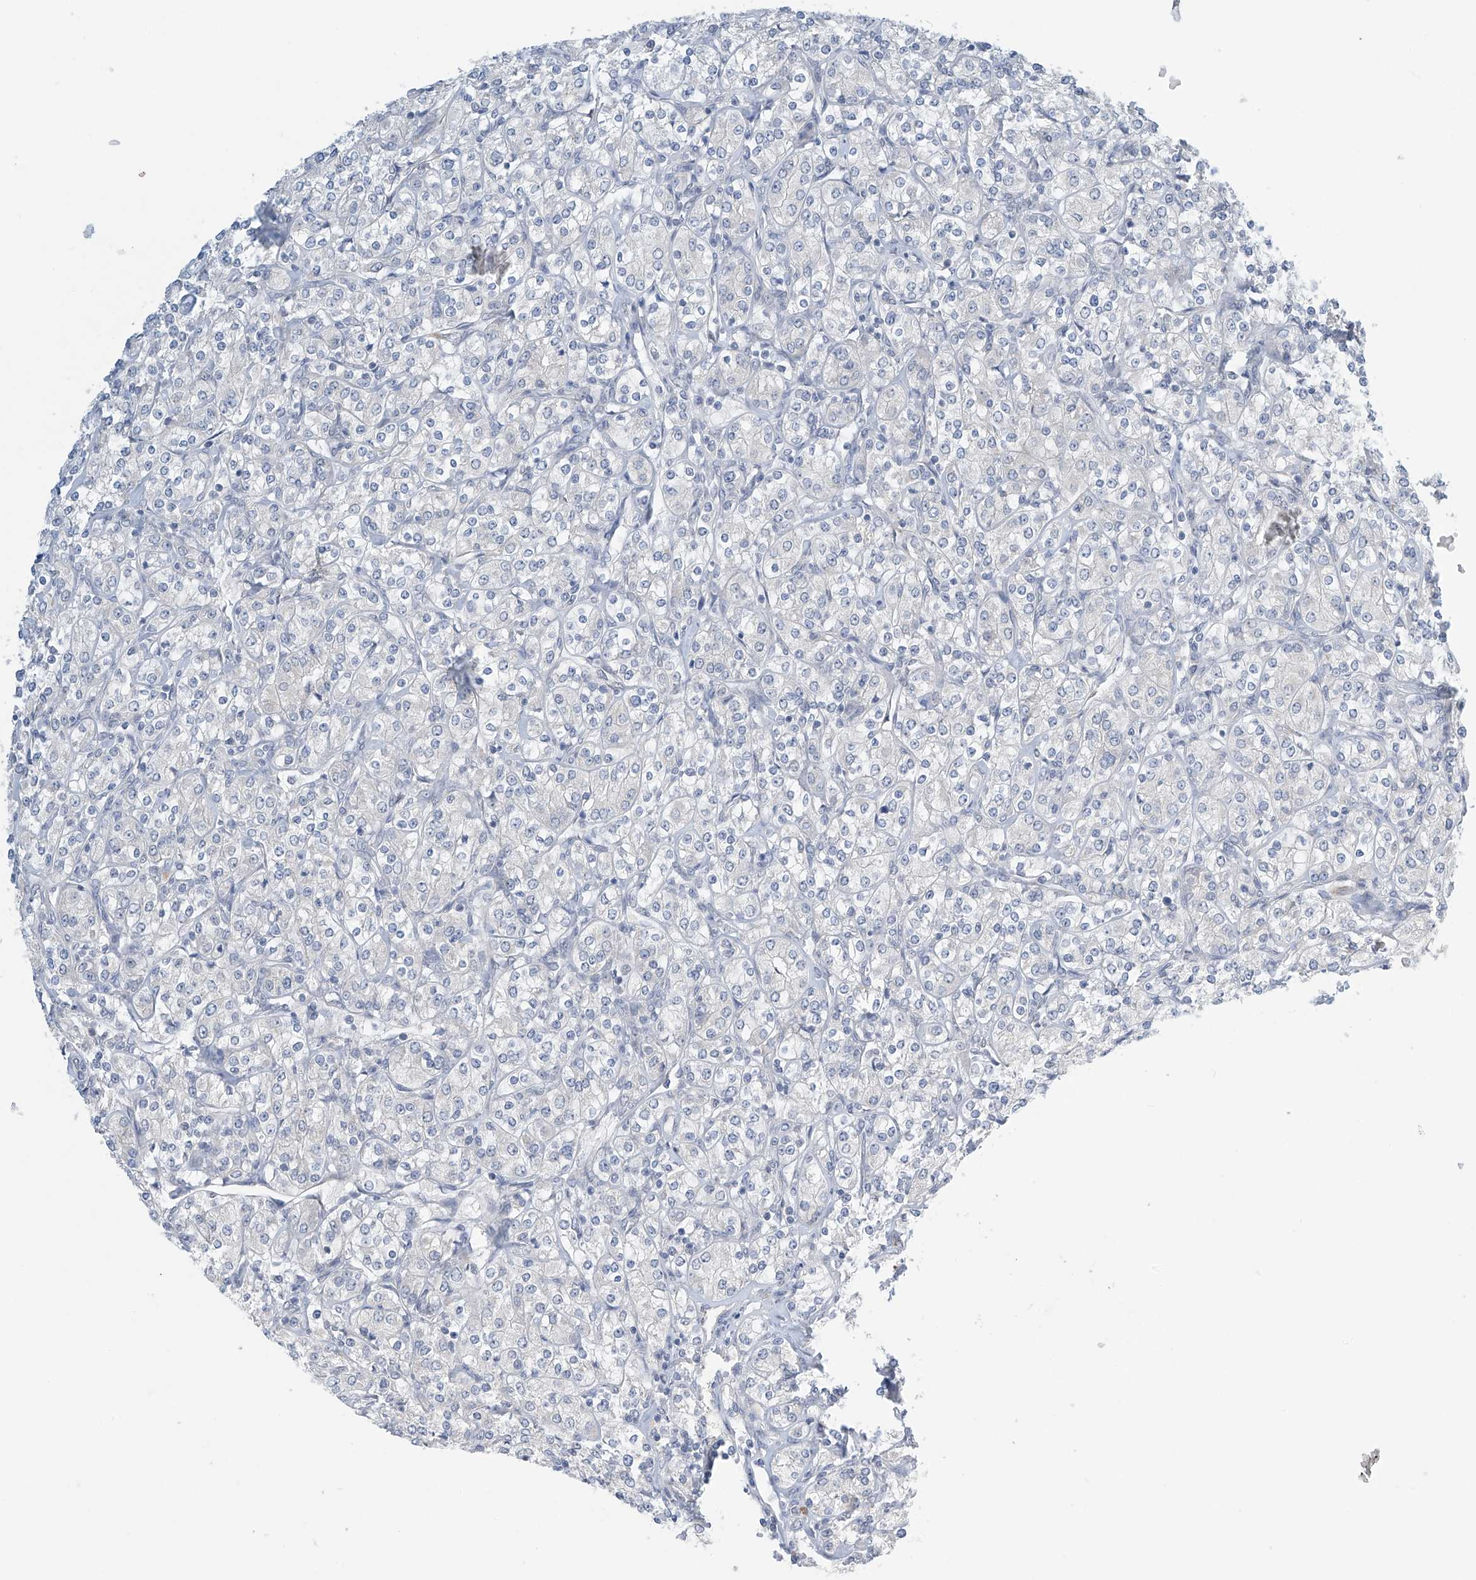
{"staining": {"intensity": "negative", "quantity": "none", "location": "none"}, "tissue": "renal cancer", "cell_type": "Tumor cells", "image_type": "cancer", "snomed": [{"axis": "morphology", "description": "Adenocarcinoma, NOS"}, {"axis": "topography", "description": "Kidney"}], "caption": "An image of adenocarcinoma (renal) stained for a protein displays no brown staining in tumor cells.", "gene": "APLF", "patient": {"sex": "male", "age": 77}}